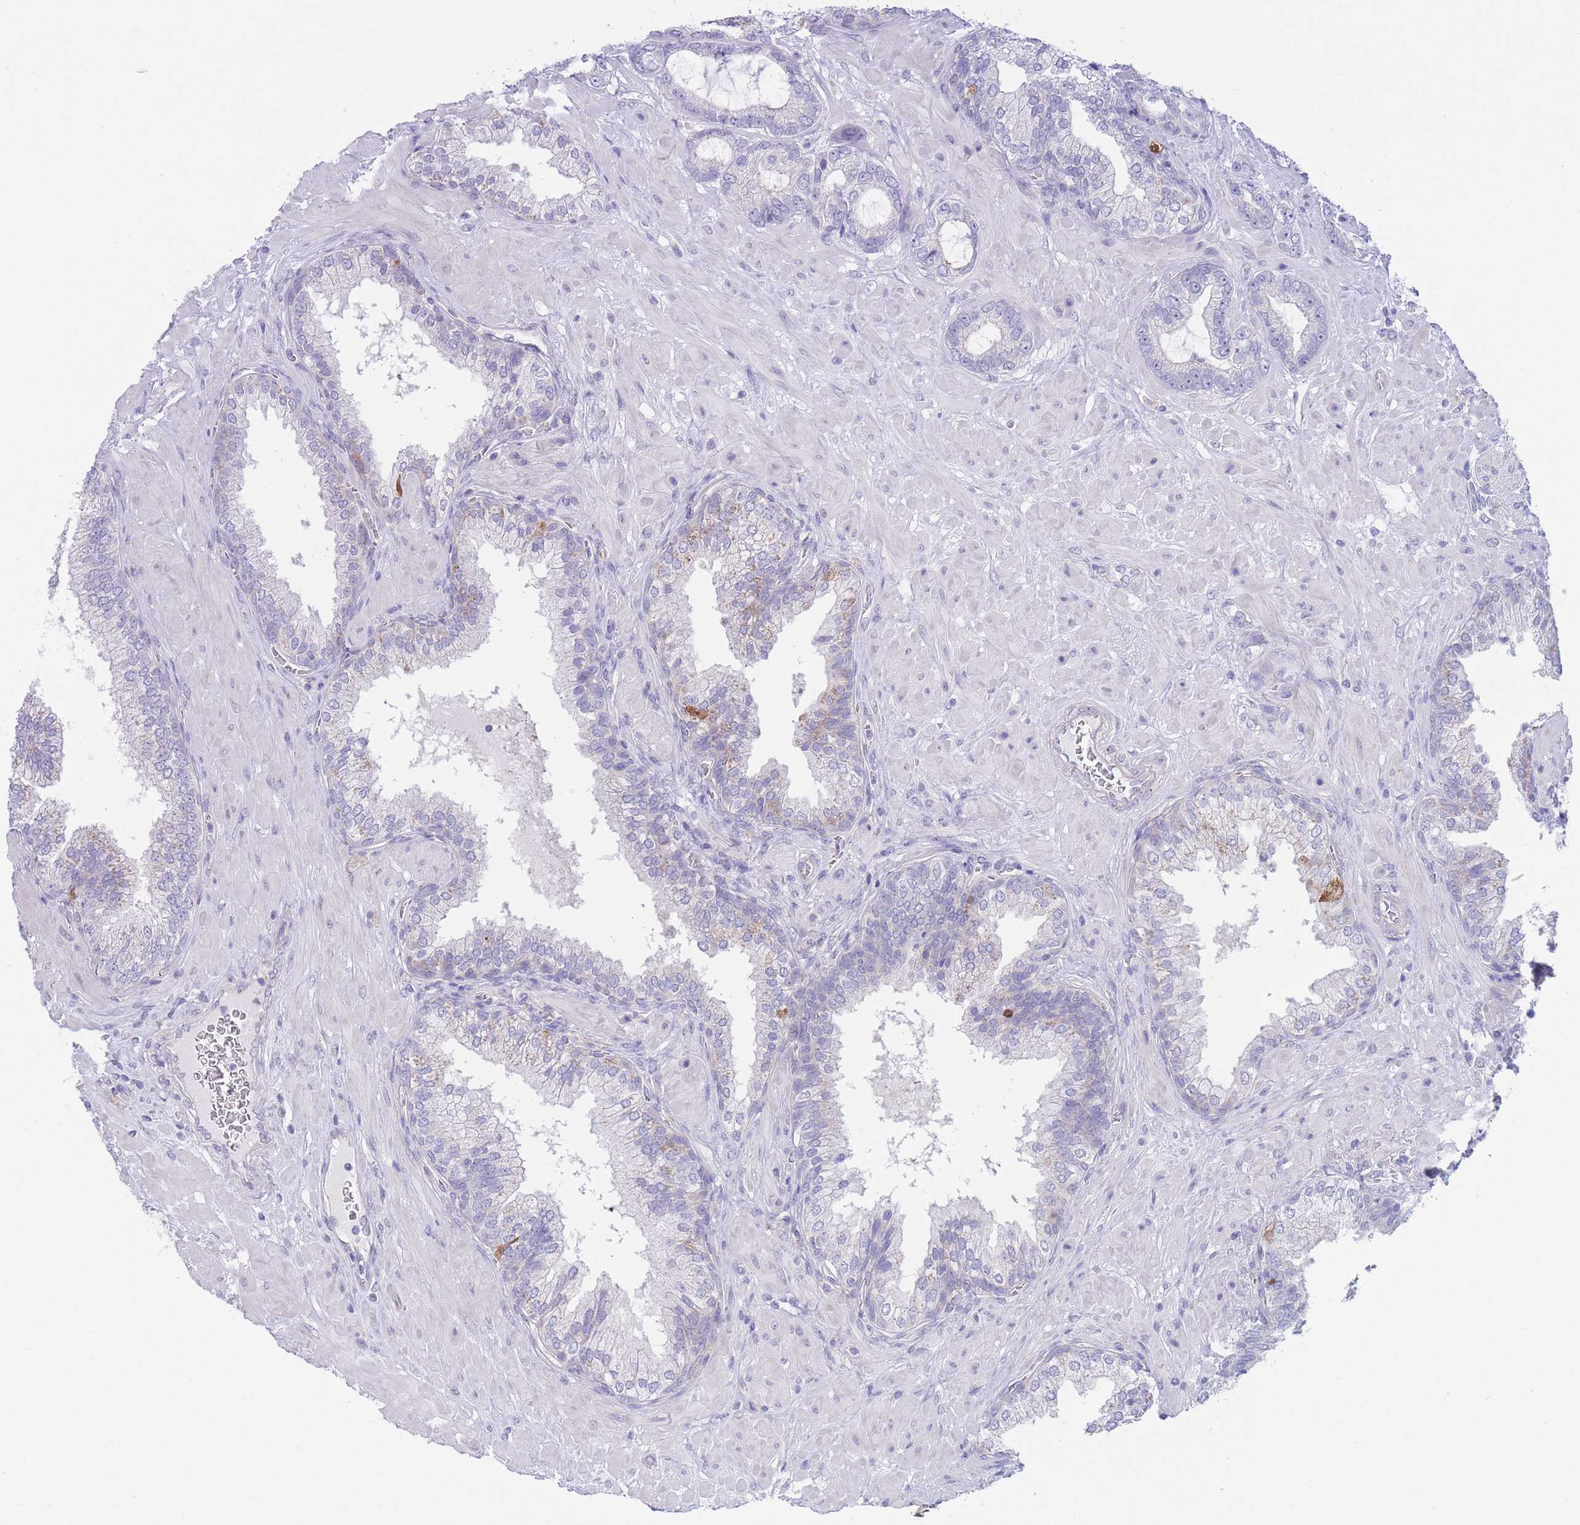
{"staining": {"intensity": "negative", "quantity": "none", "location": "none"}, "tissue": "prostate cancer", "cell_type": "Tumor cells", "image_type": "cancer", "snomed": [{"axis": "morphology", "description": "Adenocarcinoma, High grade"}, {"axis": "topography", "description": "Prostate"}], "caption": "Immunohistochemistry (IHC) of human prostate high-grade adenocarcinoma exhibits no staining in tumor cells.", "gene": "ALS2CL", "patient": {"sex": "male", "age": 55}}